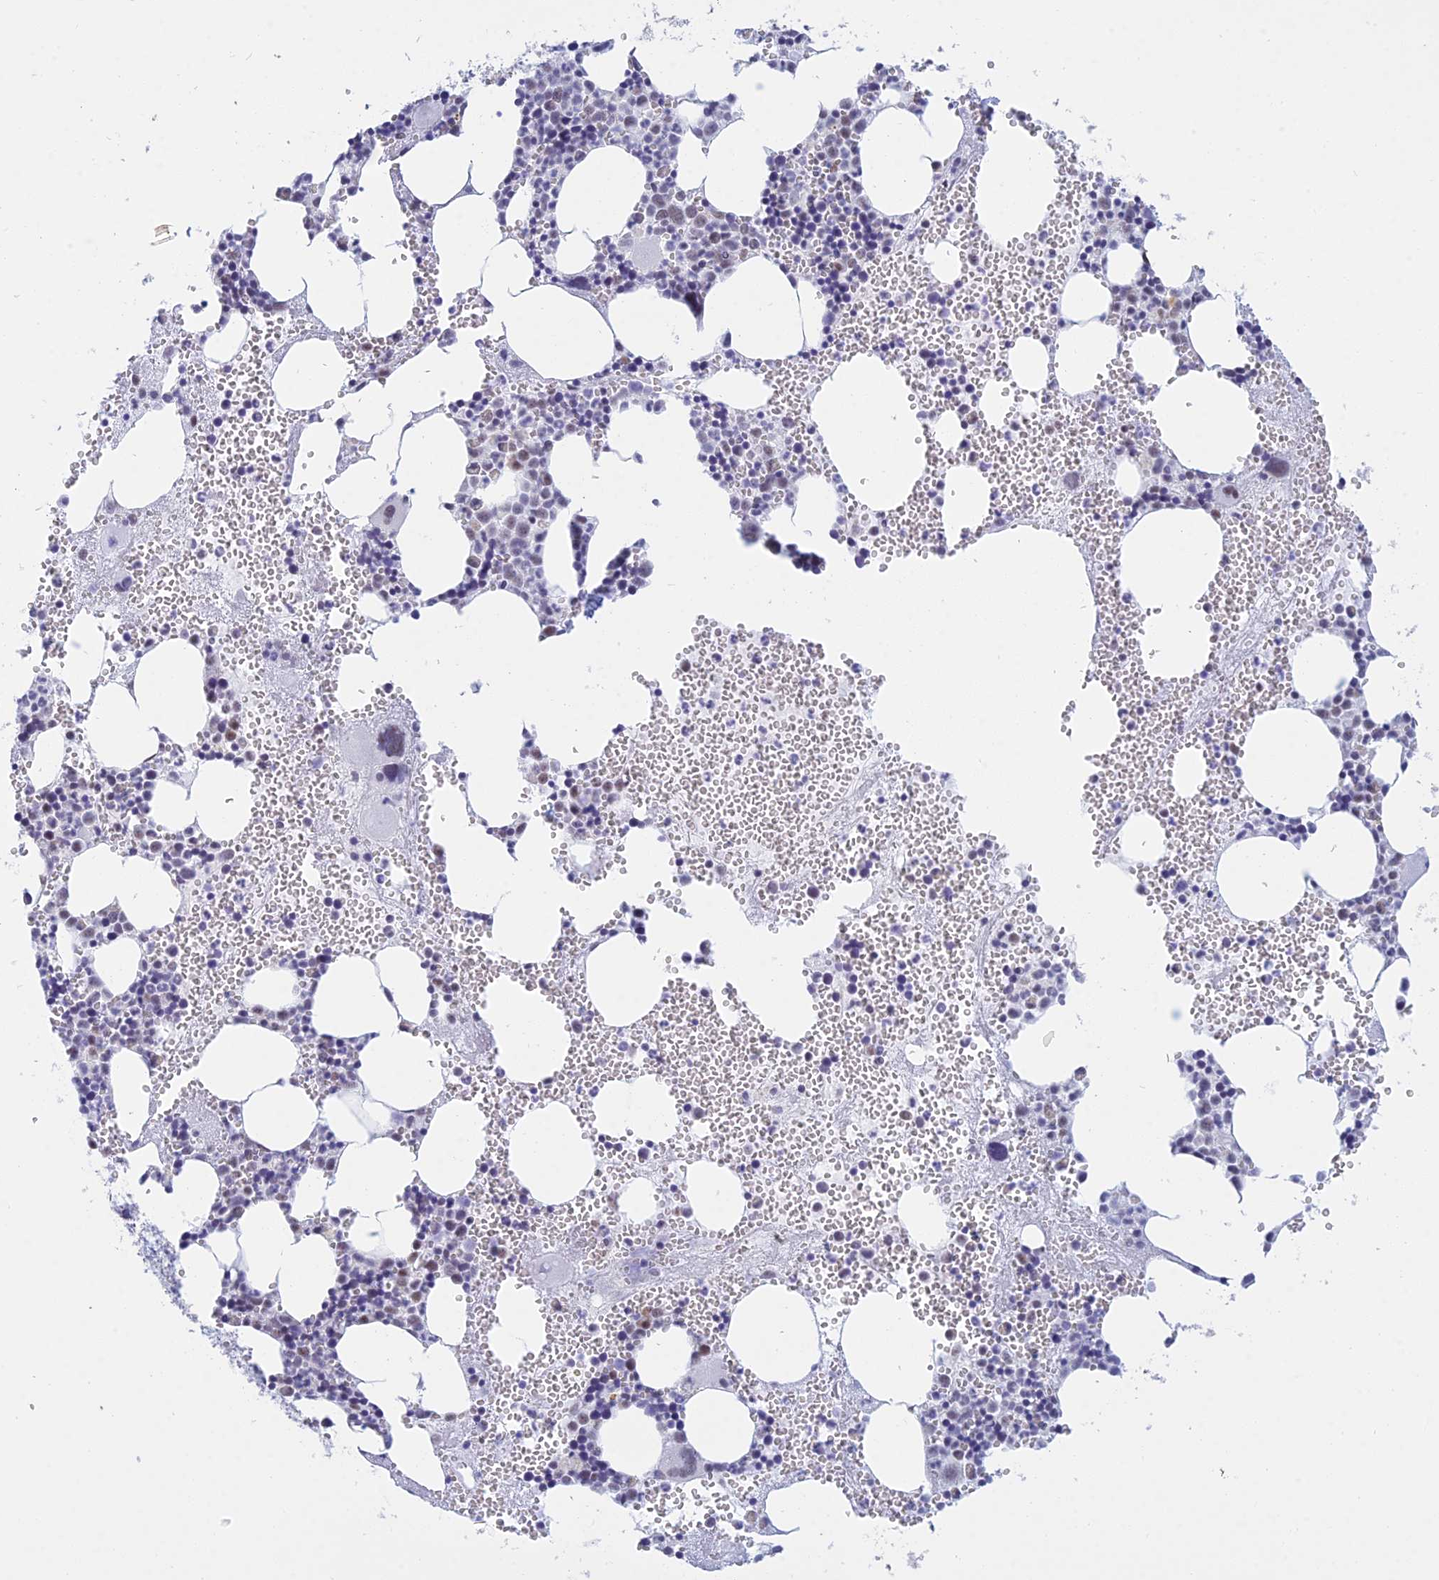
{"staining": {"intensity": "moderate", "quantity": "25%-75%", "location": "nuclear"}, "tissue": "bone marrow", "cell_type": "Hematopoietic cells", "image_type": "normal", "snomed": [{"axis": "morphology", "description": "Normal tissue, NOS"}, {"axis": "morphology", "description": "Inflammation, NOS"}, {"axis": "topography", "description": "Bone marrow"}], "caption": "A histopathology image showing moderate nuclear positivity in about 25%-75% of hematopoietic cells in benign bone marrow, as visualized by brown immunohistochemical staining.", "gene": "KLF14", "patient": {"sex": "female", "age": 76}}